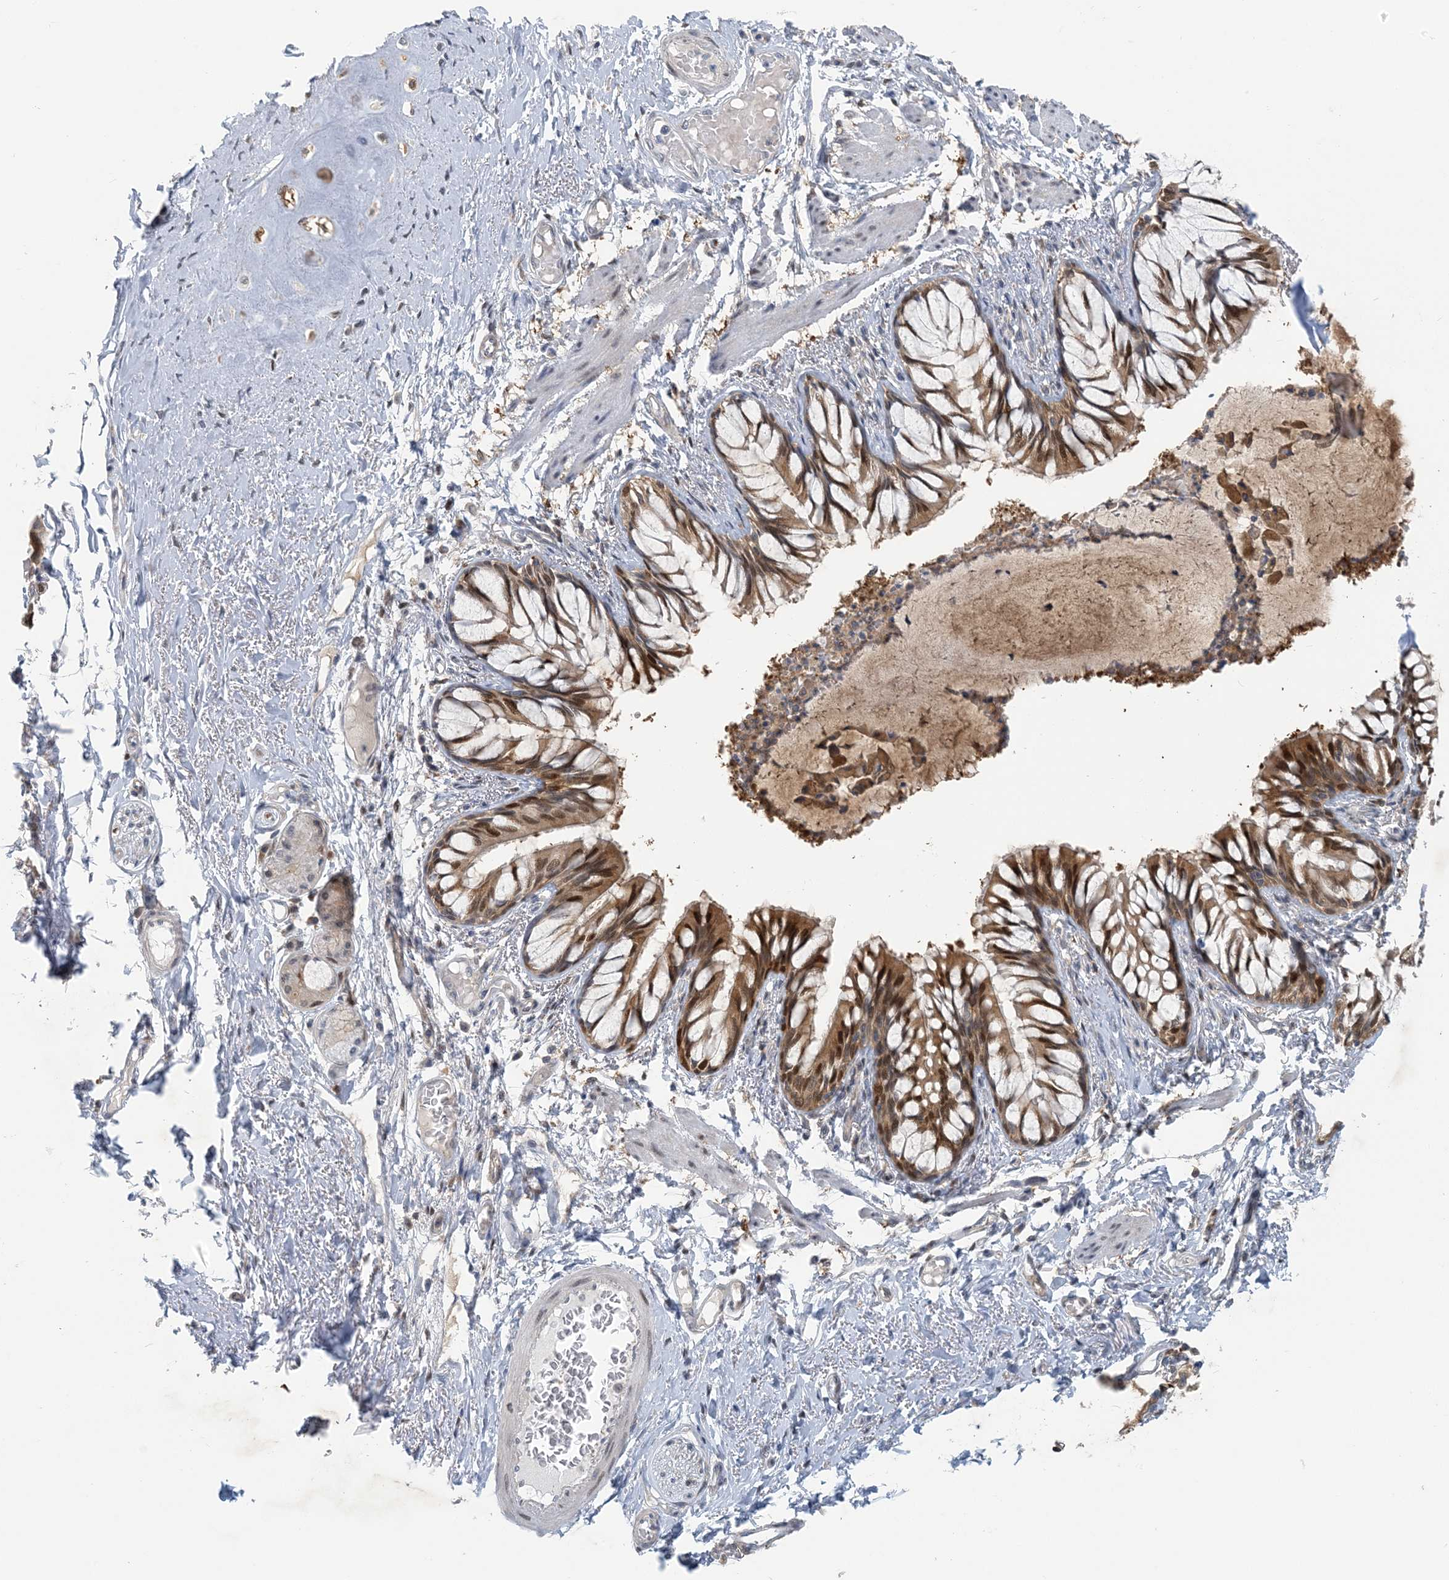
{"staining": {"intensity": "moderate", "quantity": ">75%", "location": "cytoplasmic/membranous,nuclear"}, "tissue": "bronchus", "cell_type": "Respiratory epithelial cells", "image_type": "normal", "snomed": [{"axis": "morphology", "description": "Normal tissue, NOS"}, {"axis": "topography", "description": "Cartilage tissue"}, {"axis": "topography", "description": "Bronchus"}, {"axis": "topography", "description": "Lung"}], "caption": "Moderate cytoplasmic/membranous,nuclear positivity is appreciated in about >75% of respiratory epithelial cells in normal bronchus.", "gene": "ZC3H12A", "patient": {"sex": "female", "age": 49}}